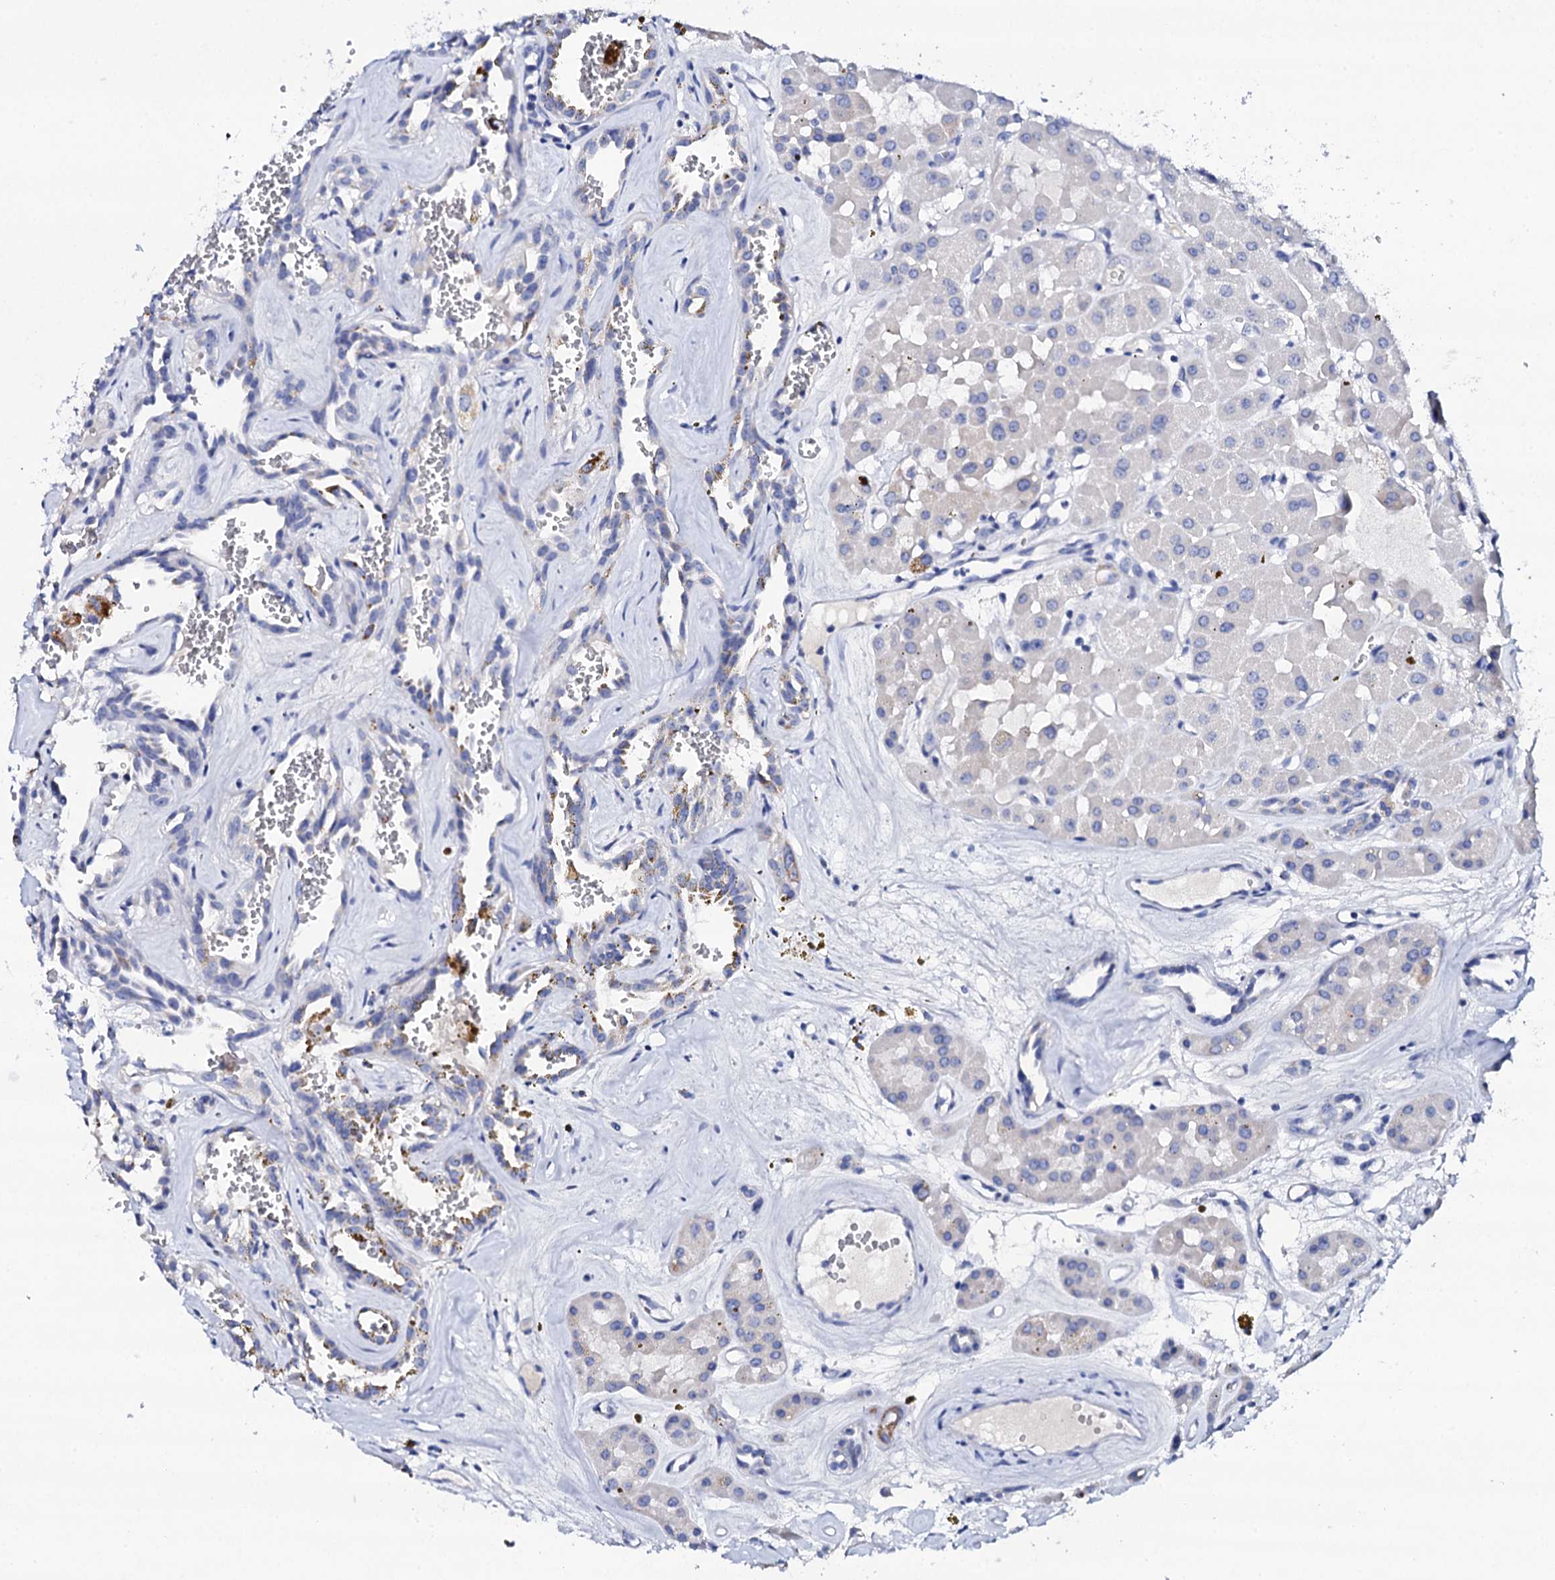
{"staining": {"intensity": "negative", "quantity": "none", "location": "none"}, "tissue": "renal cancer", "cell_type": "Tumor cells", "image_type": "cancer", "snomed": [{"axis": "morphology", "description": "Carcinoma, NOS"}, {"axis": "topography", "description": "Kidney"}], "caption": "DAB (3,3'-diaminobenzidine) immunohistochemical staining of renal cancer exhibits no significant positivity in tumor cells. The staining is performed using DAB brown chromogen with nuclei counter-stained in using hematoxylin.", "gene": "FBXL16", "patient": {"sex": "female", "age": 75}}